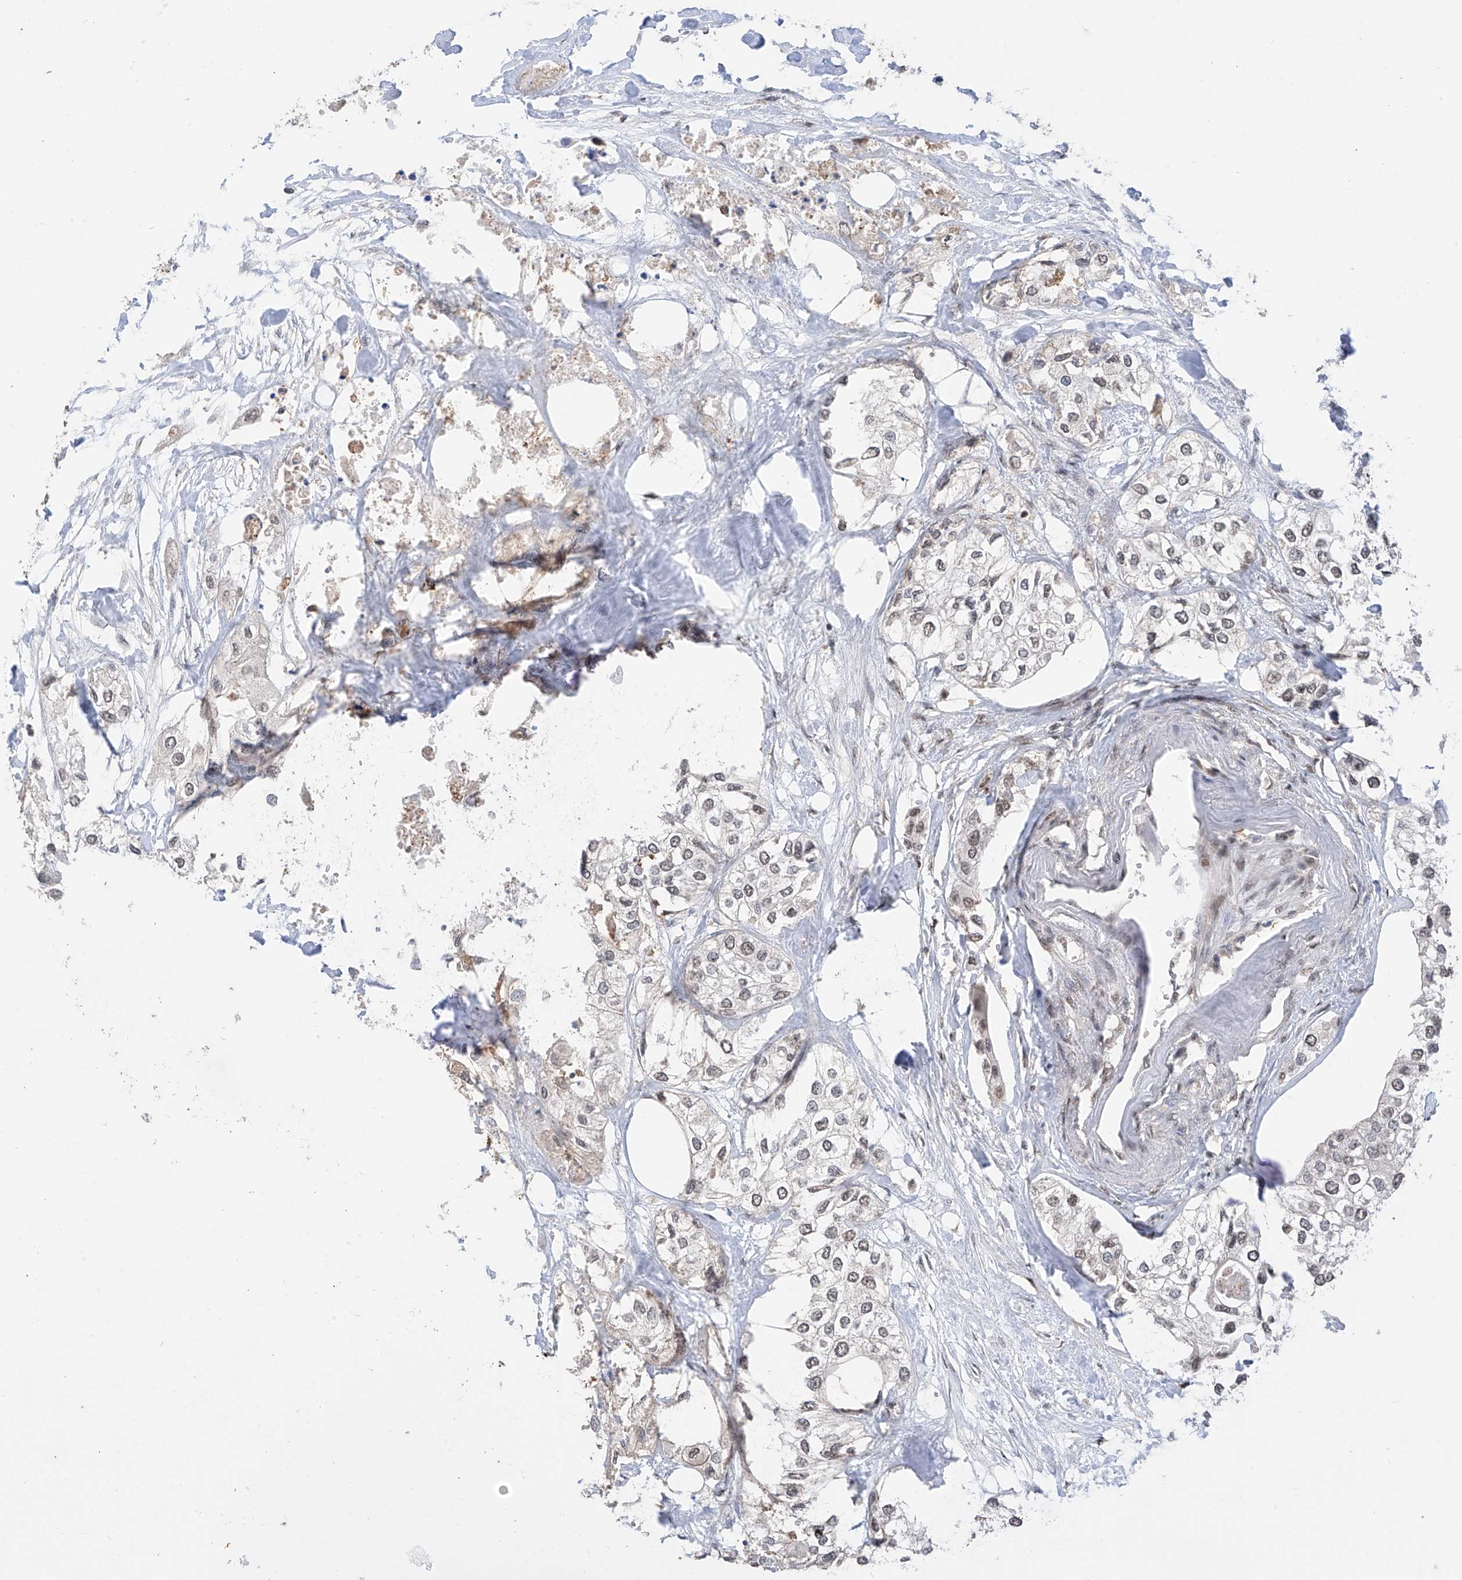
{"staining": {"intensity": "negative", "quantity": "none", "location": "none"}, "tissue": "urothelial cancer", "cell_type": "Tumor cells", "image_type": "cancer", "snomed": [{"axis": "morphology", "description": "Urothelial carcinoma, High grade"}, {"axis": "topography", "description": "Urinary bladder"}], "caption": "Image shows no protein staining in tumor cells of urothelial cancer tissue. The staining was performed using DAB to visualize the protein expression in brown, while the nuclei were stained in blue with hematoxylin (Magnification: 20x).", "gene": "C1orf131", "patient": {"sex": "male", "age": 64}}